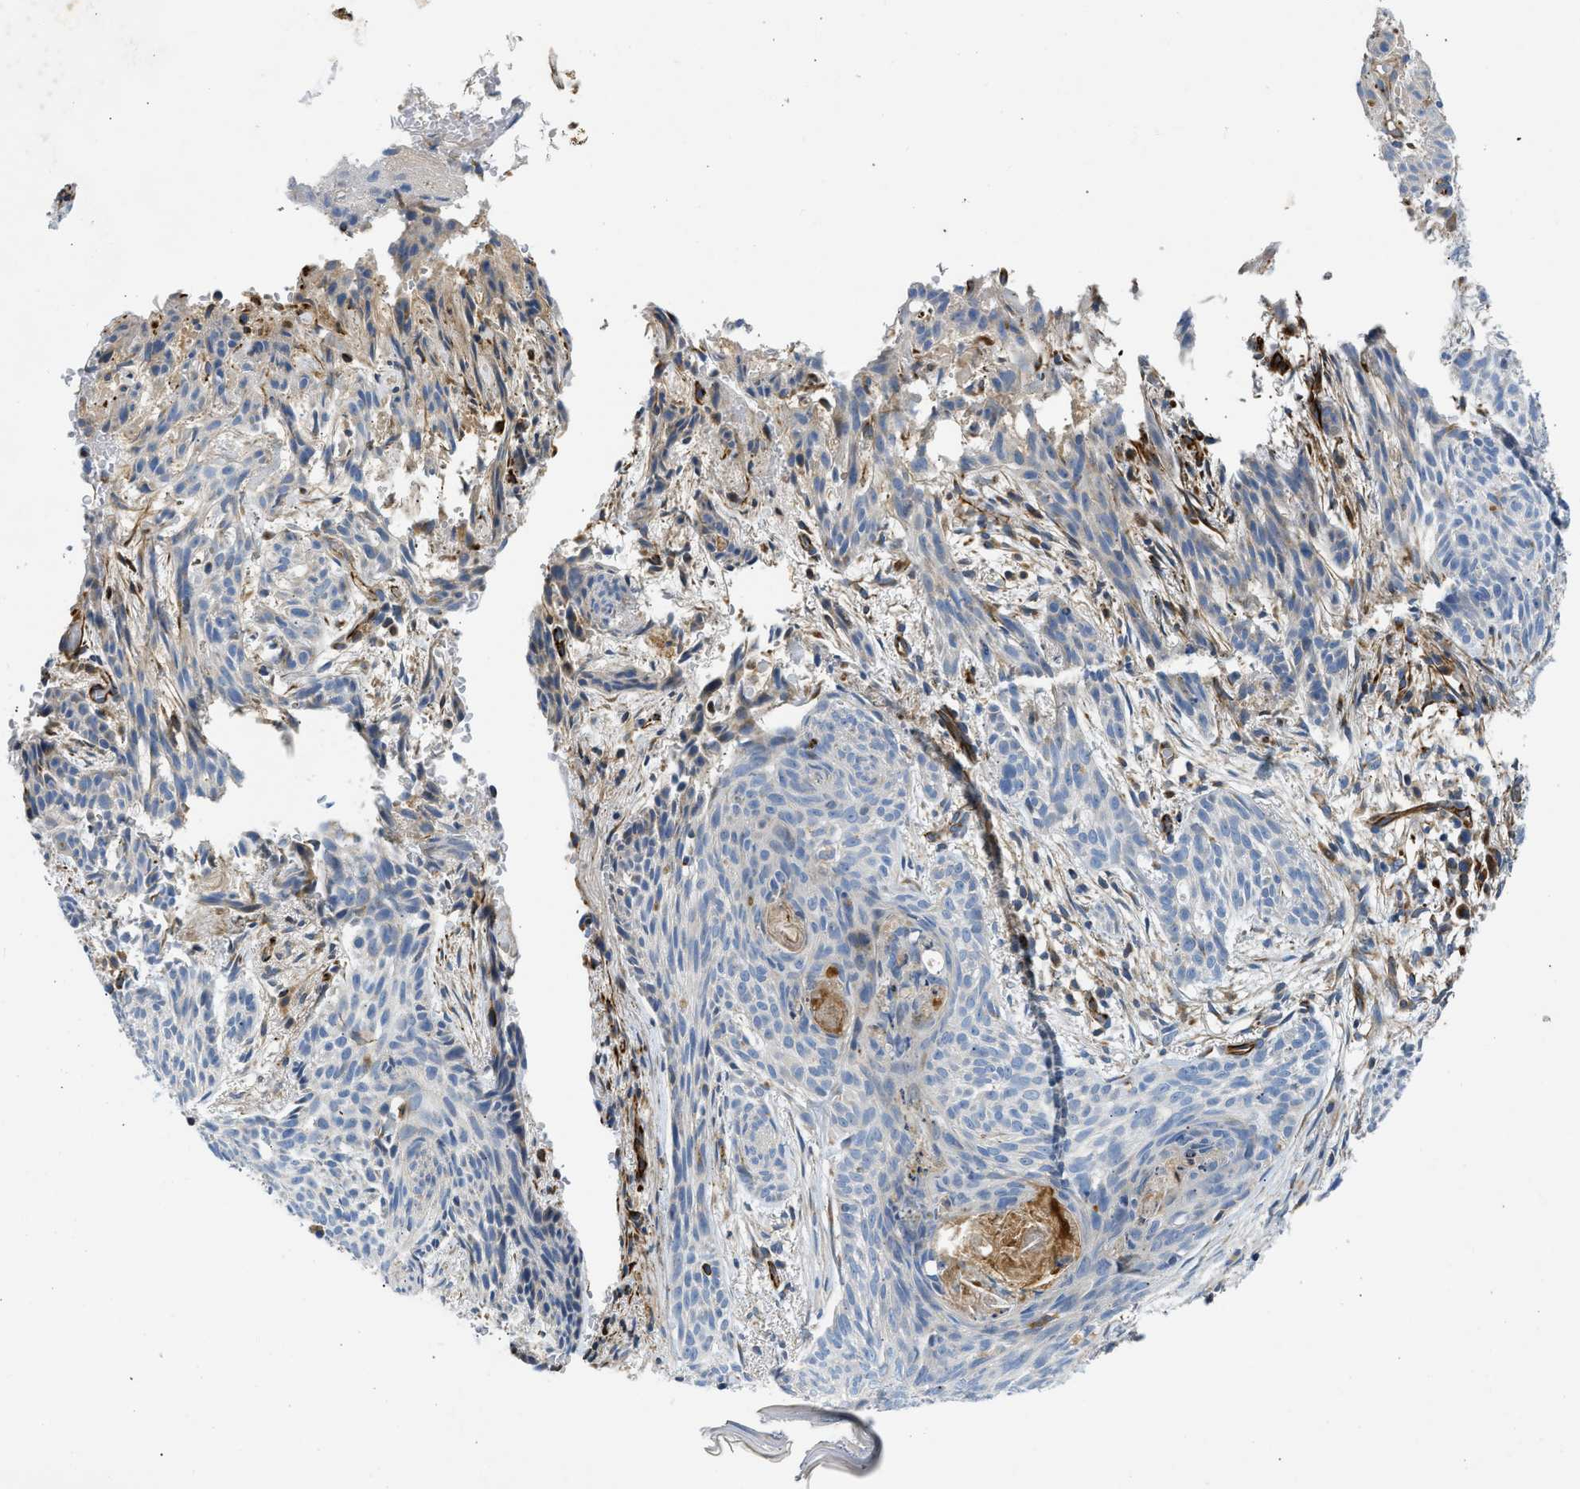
{"staining": {"intensity": "negative", "quantity": "none", "location": "none"}, "tissue": "skin cancer", "cell_type": "Tumor cells", "image_type": "cancer", "snomed": [{"axis": "morphology", "description": "Basal cell carcinoma"}, {"axis": "topography", "description": "Skin"}], "caption": "Immunohistochemistry of skin cancer (basal cell carcinoma) demonstrates no expression in tumor cells.", "gene": "ULK4", "patient": {"sex": "female", "age": 59}}